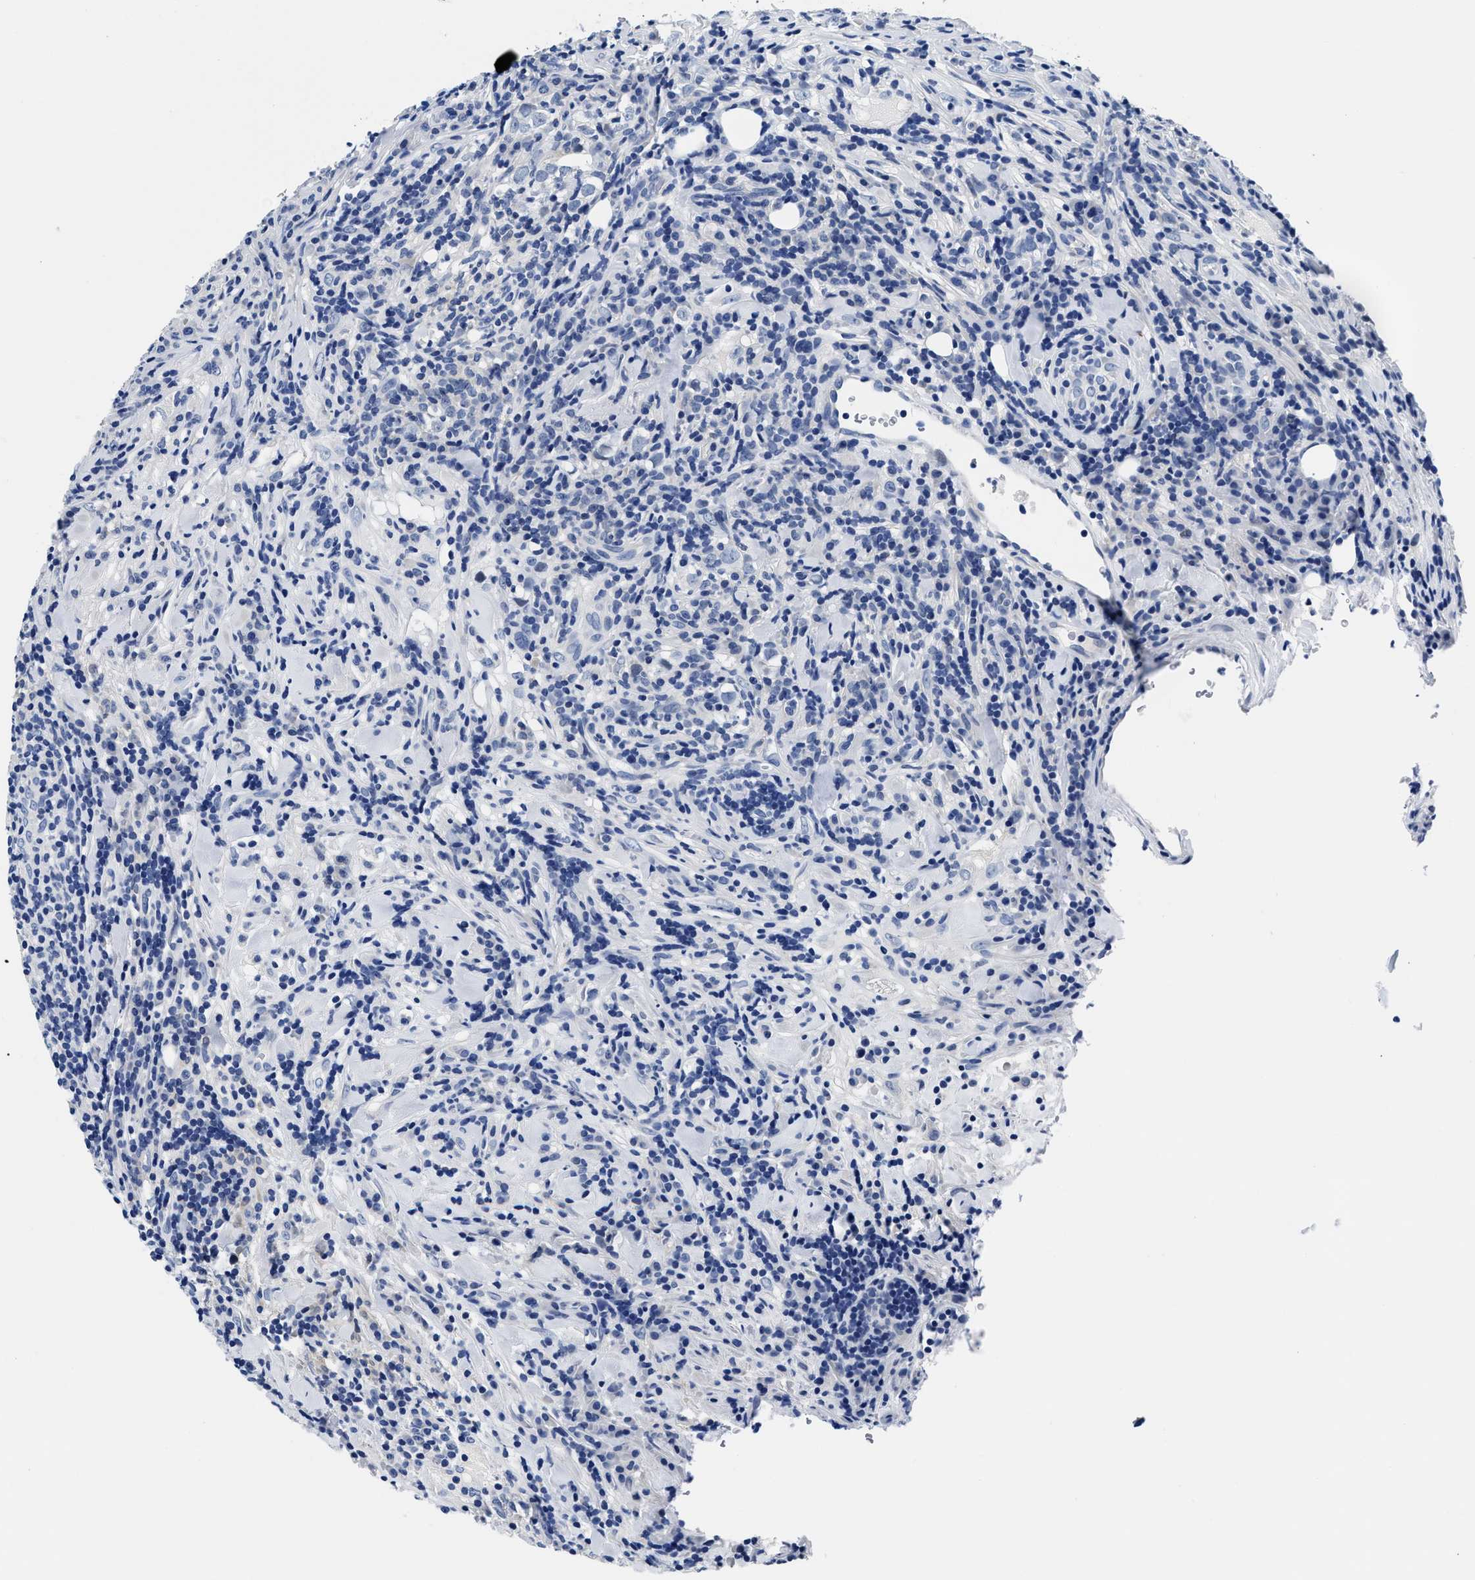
{"staining": {"intensity": "negative", "quantity": "none", "location": "none"}, "tissue": "testis cancer", "cell_type": "Tumor cells", "image_type": "cancer", "snomed": [{"axis": "morphology", "description": "Seminoma, NOS"}, {"axis": "morphology", "description": "Carcinoma, Embryonal, NOS"}, {"axis": "topography", "description": "Testis"}], "caption": "An immunohistochemistry photomicrograph of testis cancer (seminoma) is shown. There is no staining in tumor cells of testis cancer (seminoma).", "gene": "SLC35F1", "patient": {"sex": "male", "age": 36}}